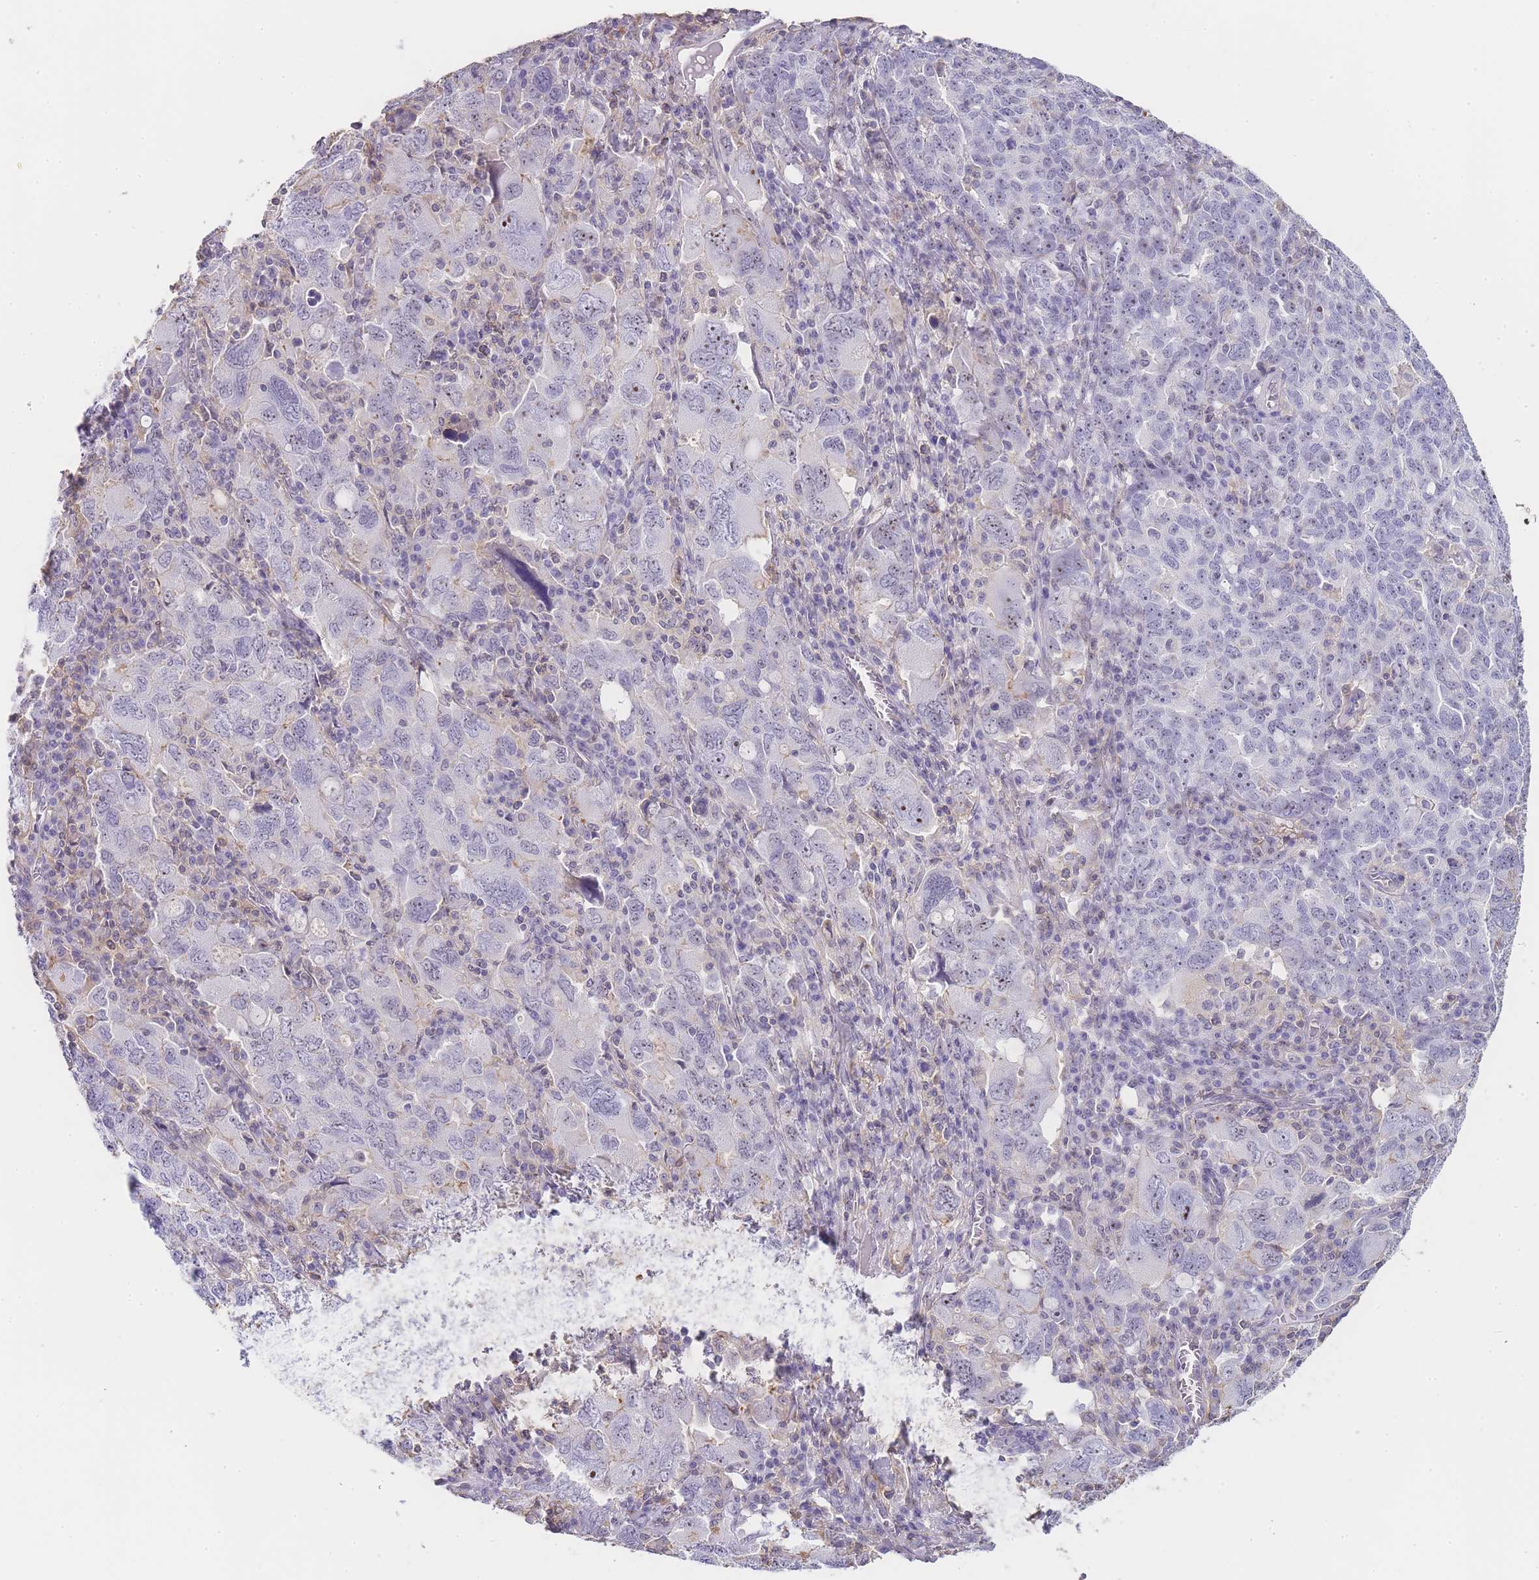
{"staining": {"intensity": "negative", "quantity": "none", "location": "none"}, "tissue": "ovarian cancer", "cell_type": "Tumor cells", "image_type": "cancer", "snomed": [{"axis": "morphology", "description": "Carcinoma, endometroid"}, {"axis": "topography", "description": "Ovary"}], "caption": "Image shows no significant protein positivity in tumor cells of ovarian endometroid carcinoma. Brightfield microscopy of IHC stained with DAB (3,3'-diaminobenzidine) (brown) and hematoxylin (blue), captured at high magnification.", "gene": "NOP14", "patient": {"sex": "female", "age": 62}}